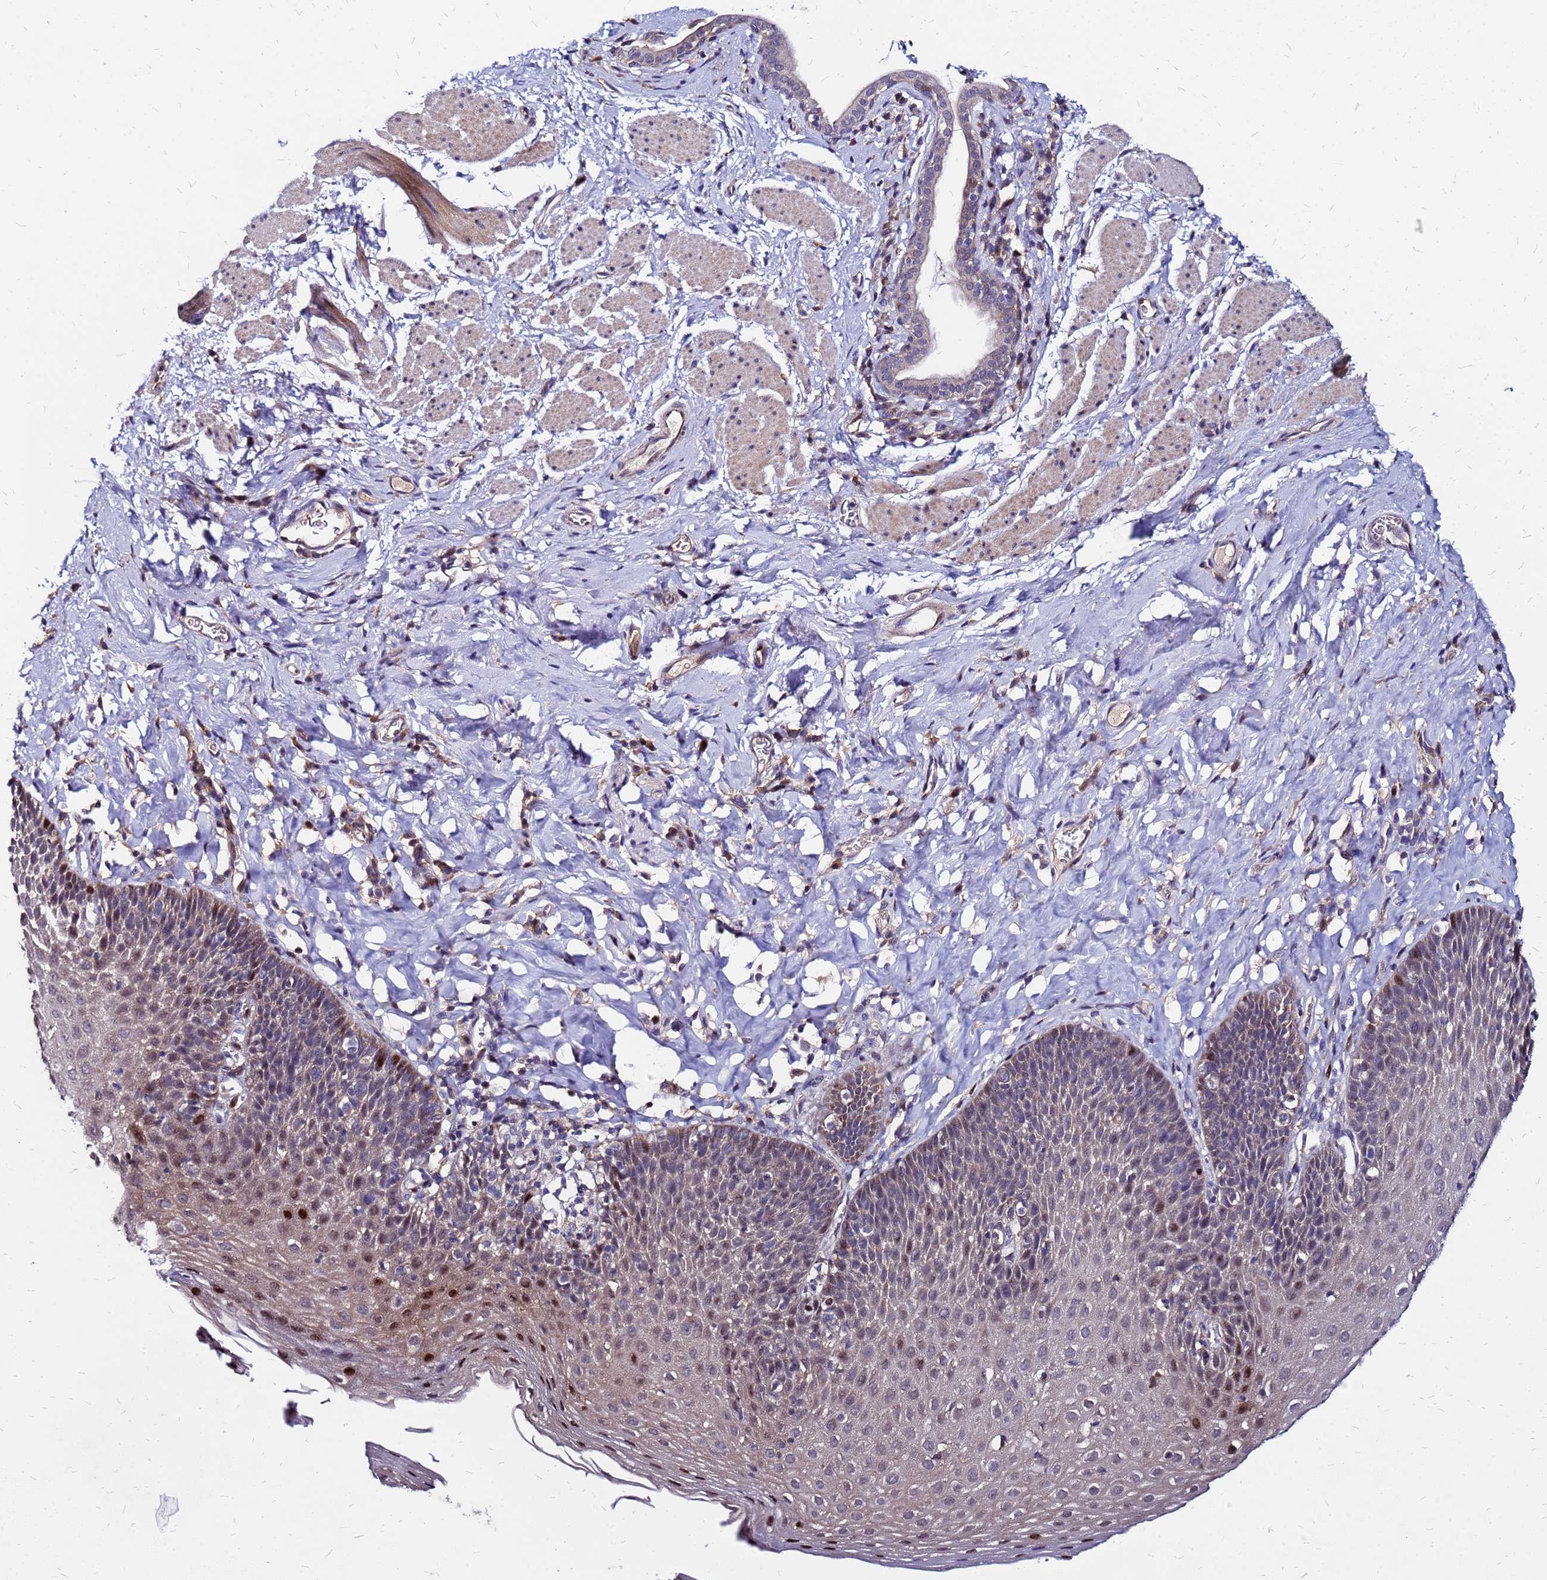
{"staining": {"intensity": "strong", "quantity": "<25%", "location": "cytoplasmic/membranous,nuclear"}, "tissue": "esophagus", "cell_type": "Squamous epithelial cells", "image_type": "normal", "snomed": [{"axis": "morphology", "description": "Normal tissue, NOS"}, {"axis": "topography", "description": "Esophagus"}], "caption": "Immunohistochemistry (IHC) staining of benign esophagus, which displays medium levels of strong cytoplasmic/membranous,nuclear positivity in approximately <25% of squamous epithelial cells indicating strong cytoplasmic/membranous,nuclear protein expression. The staining was performed using DAB (3,3'-diaminobenzidine) (brown) for protein detection and nuclei were counterstained in hematoxylin (blue).", "gene": "ARHGEF35", "patient": {"sex": "female", "age": 61}}